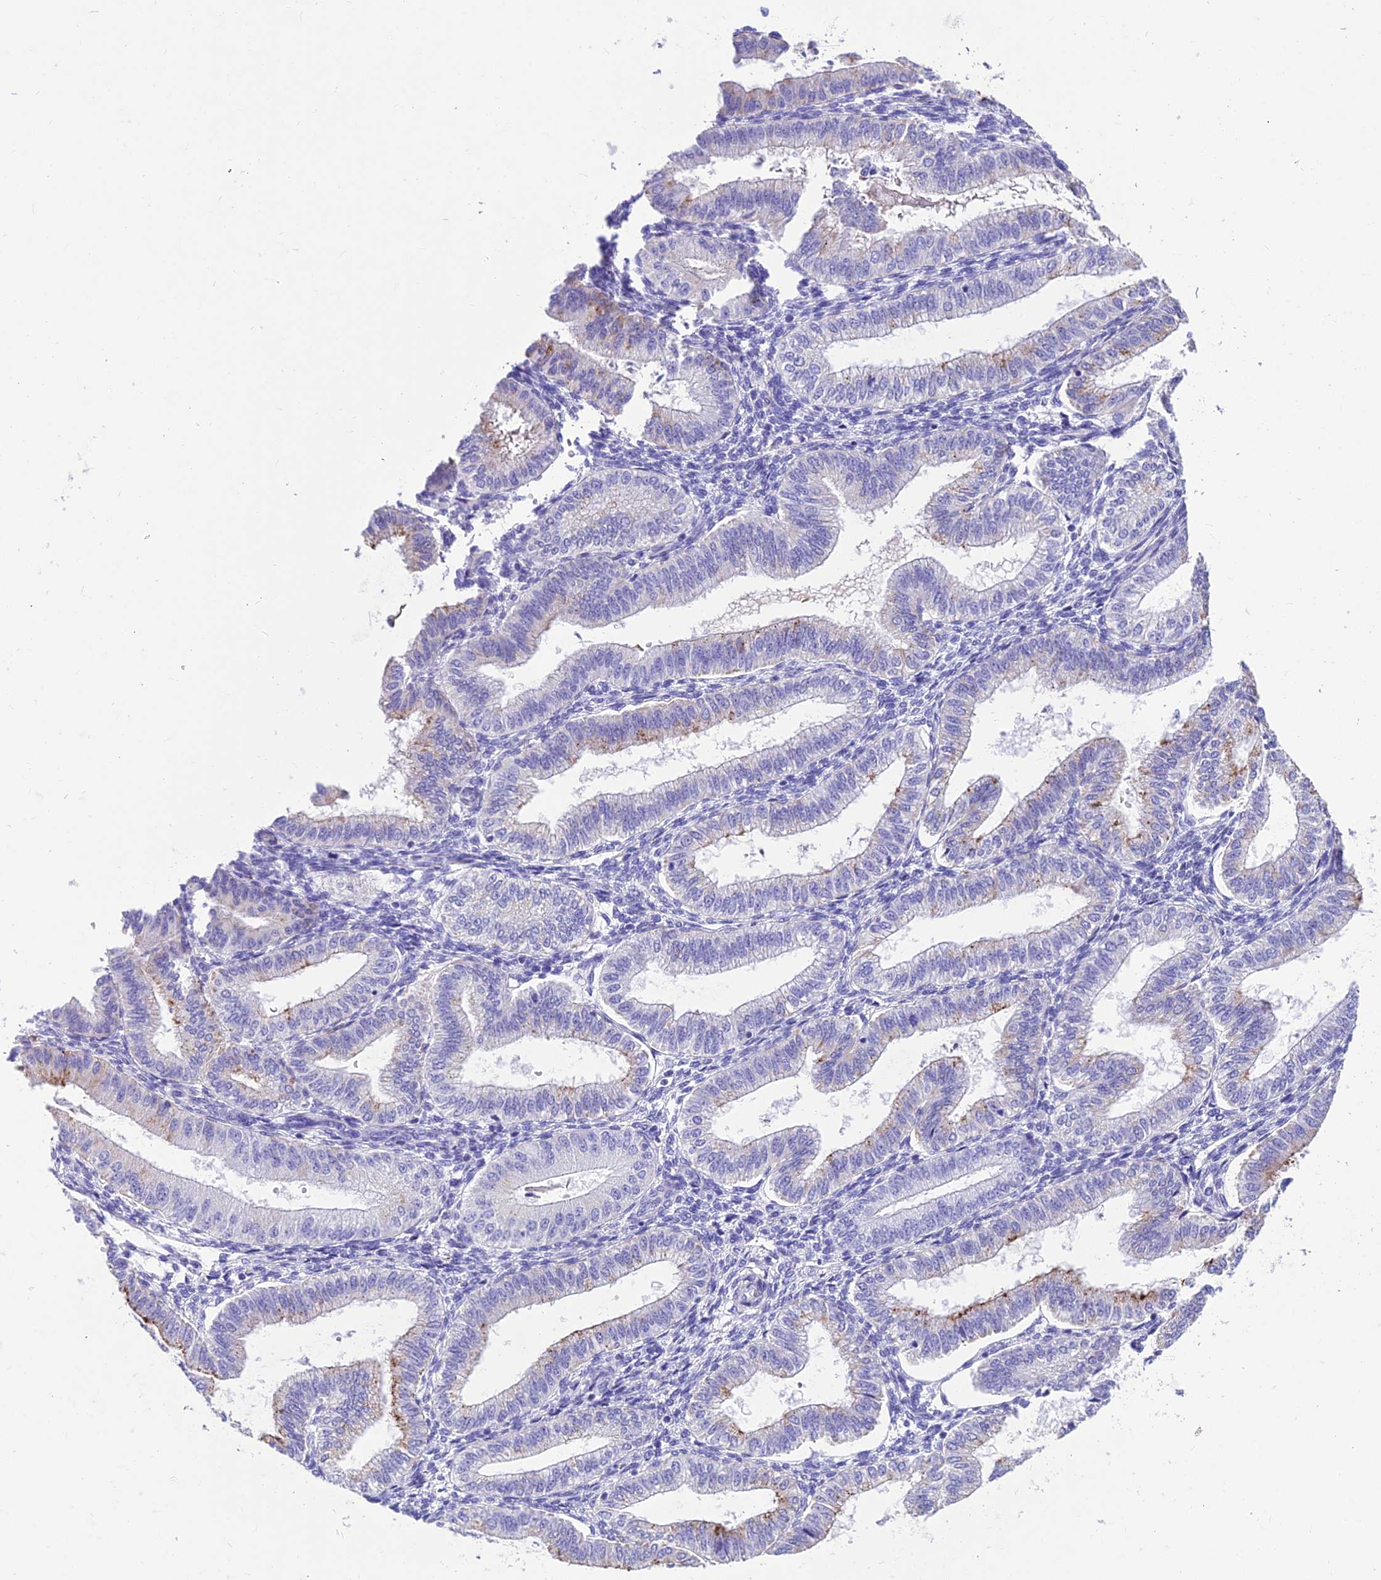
{"staining": {"intensity": "negative", "quantity": "none", "location": "none"}, "tissue": "endometrium", "cell_type": "Cells in endometrial stroma", "image_type": "normal", "snomed": [{"axis": "morphology", "description": "Normal tissue, NOS"}, {"axis": "topography", "description": "Endometrium"}], "caption": "Cells in endometrial stroma are negative for brown protein staining in unremarkable endometrium. Brightfield microscopy of IHC stained with DAB (brown) and hematoxylin (blue), captured at high magnification.", "gene": "GNG11", "patient": {"sex": "female", "age": 39}}